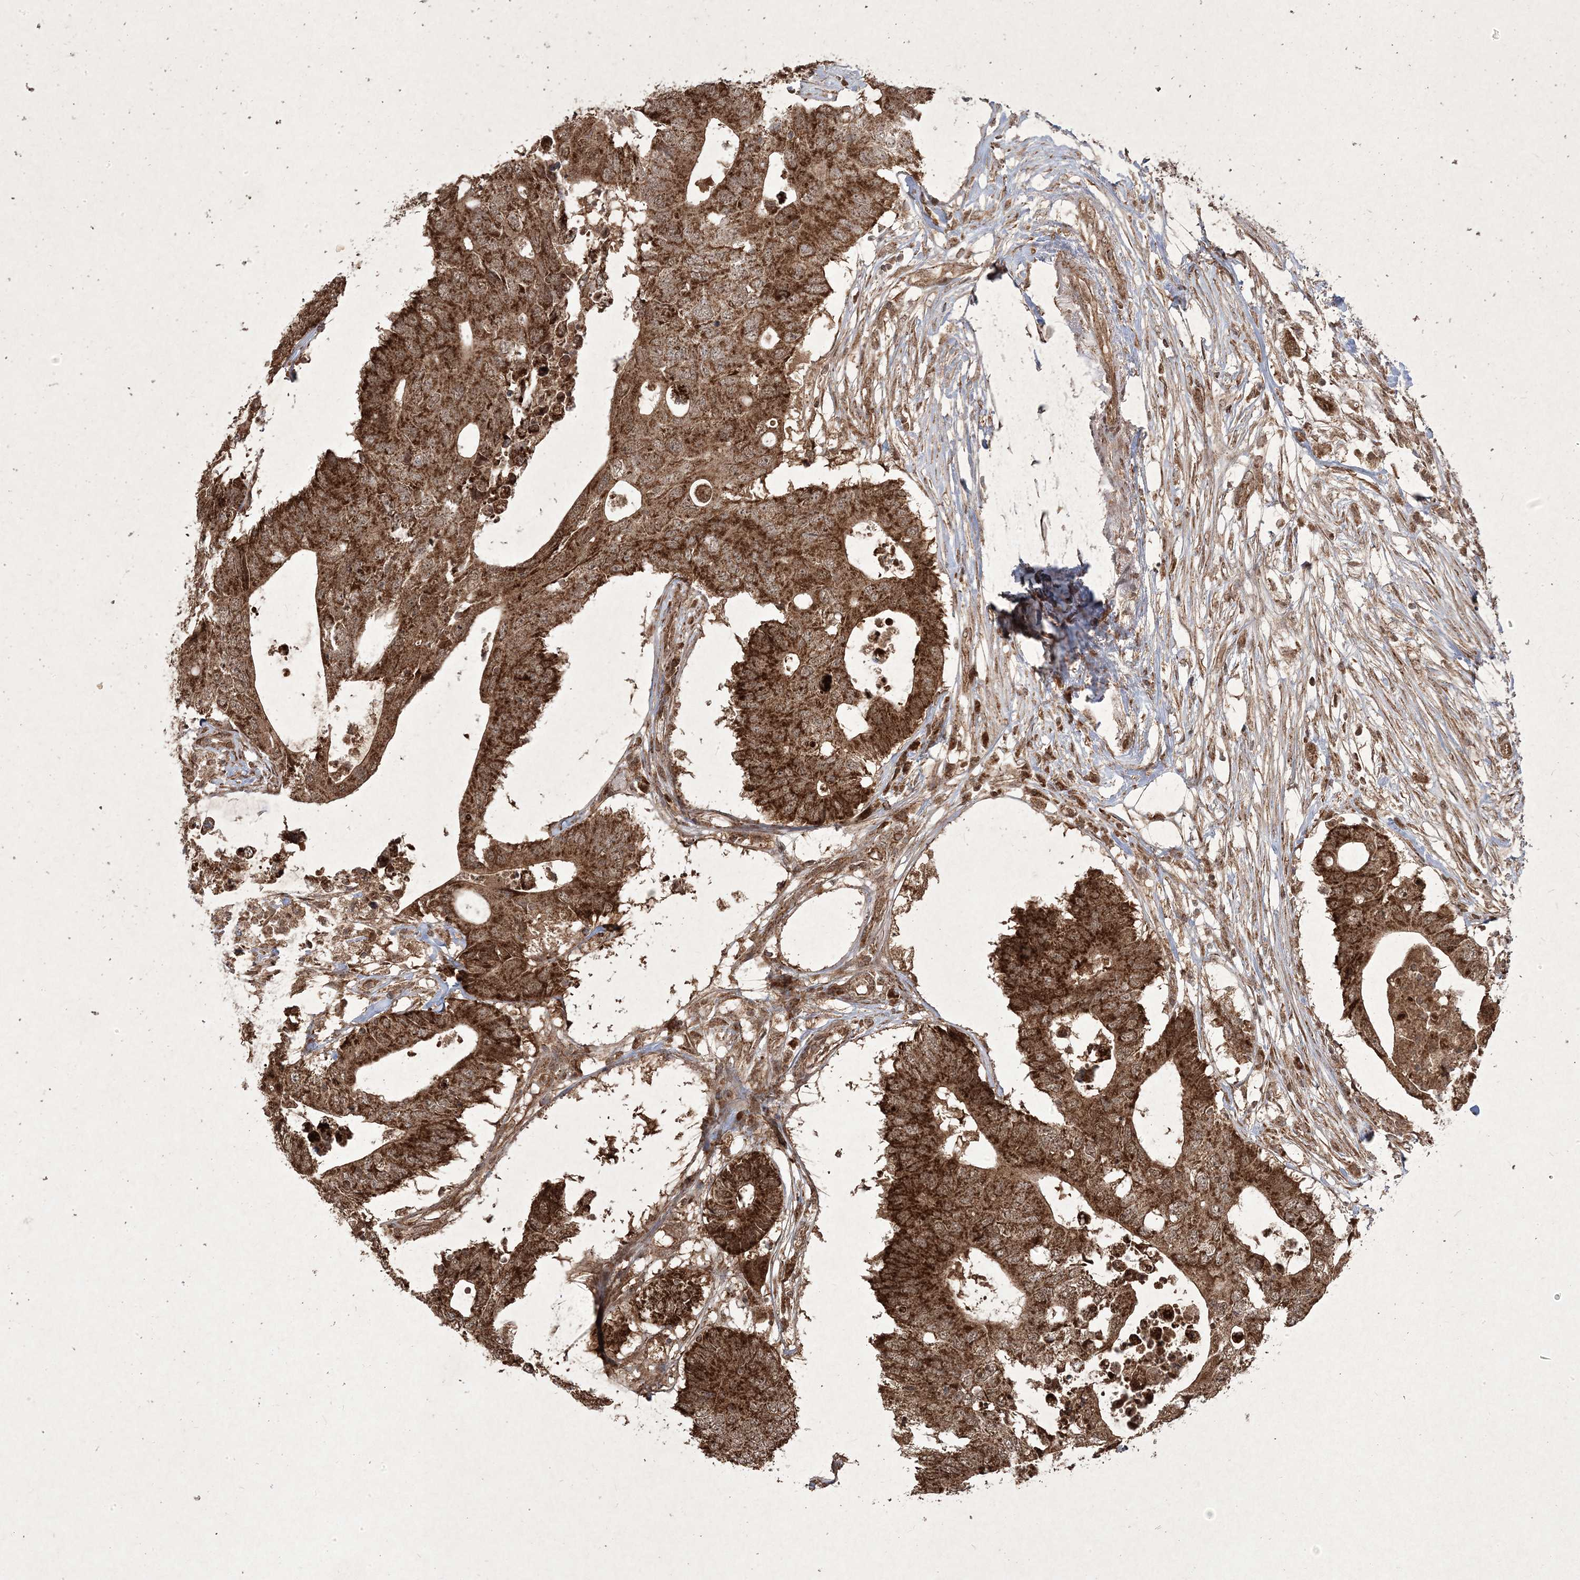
{"staining": {"intensity": "strong", "quantity": ">75%", "location": "cytoplasmic/membranous,nuclear"}, "tissue": "colorectal cancer", "cell_type": "Tumor cells", "image_type": "cancer", "snomed": [{"axis": "morphology", "description": "Adenocarcinoma, NOS"}, {"axis": "topography", "description": "Colon"}], "caption": "Immunohistochemistry (IHC) histopathology image of colorectal cancer stained for a protein (brown), which shows high levels of strong cytoplasmic/membranous and nuclear staining in approximately >75% of tumor cells.", "gene": "PLEKHM2", "patient": {"sex": "male", "age": 71}}